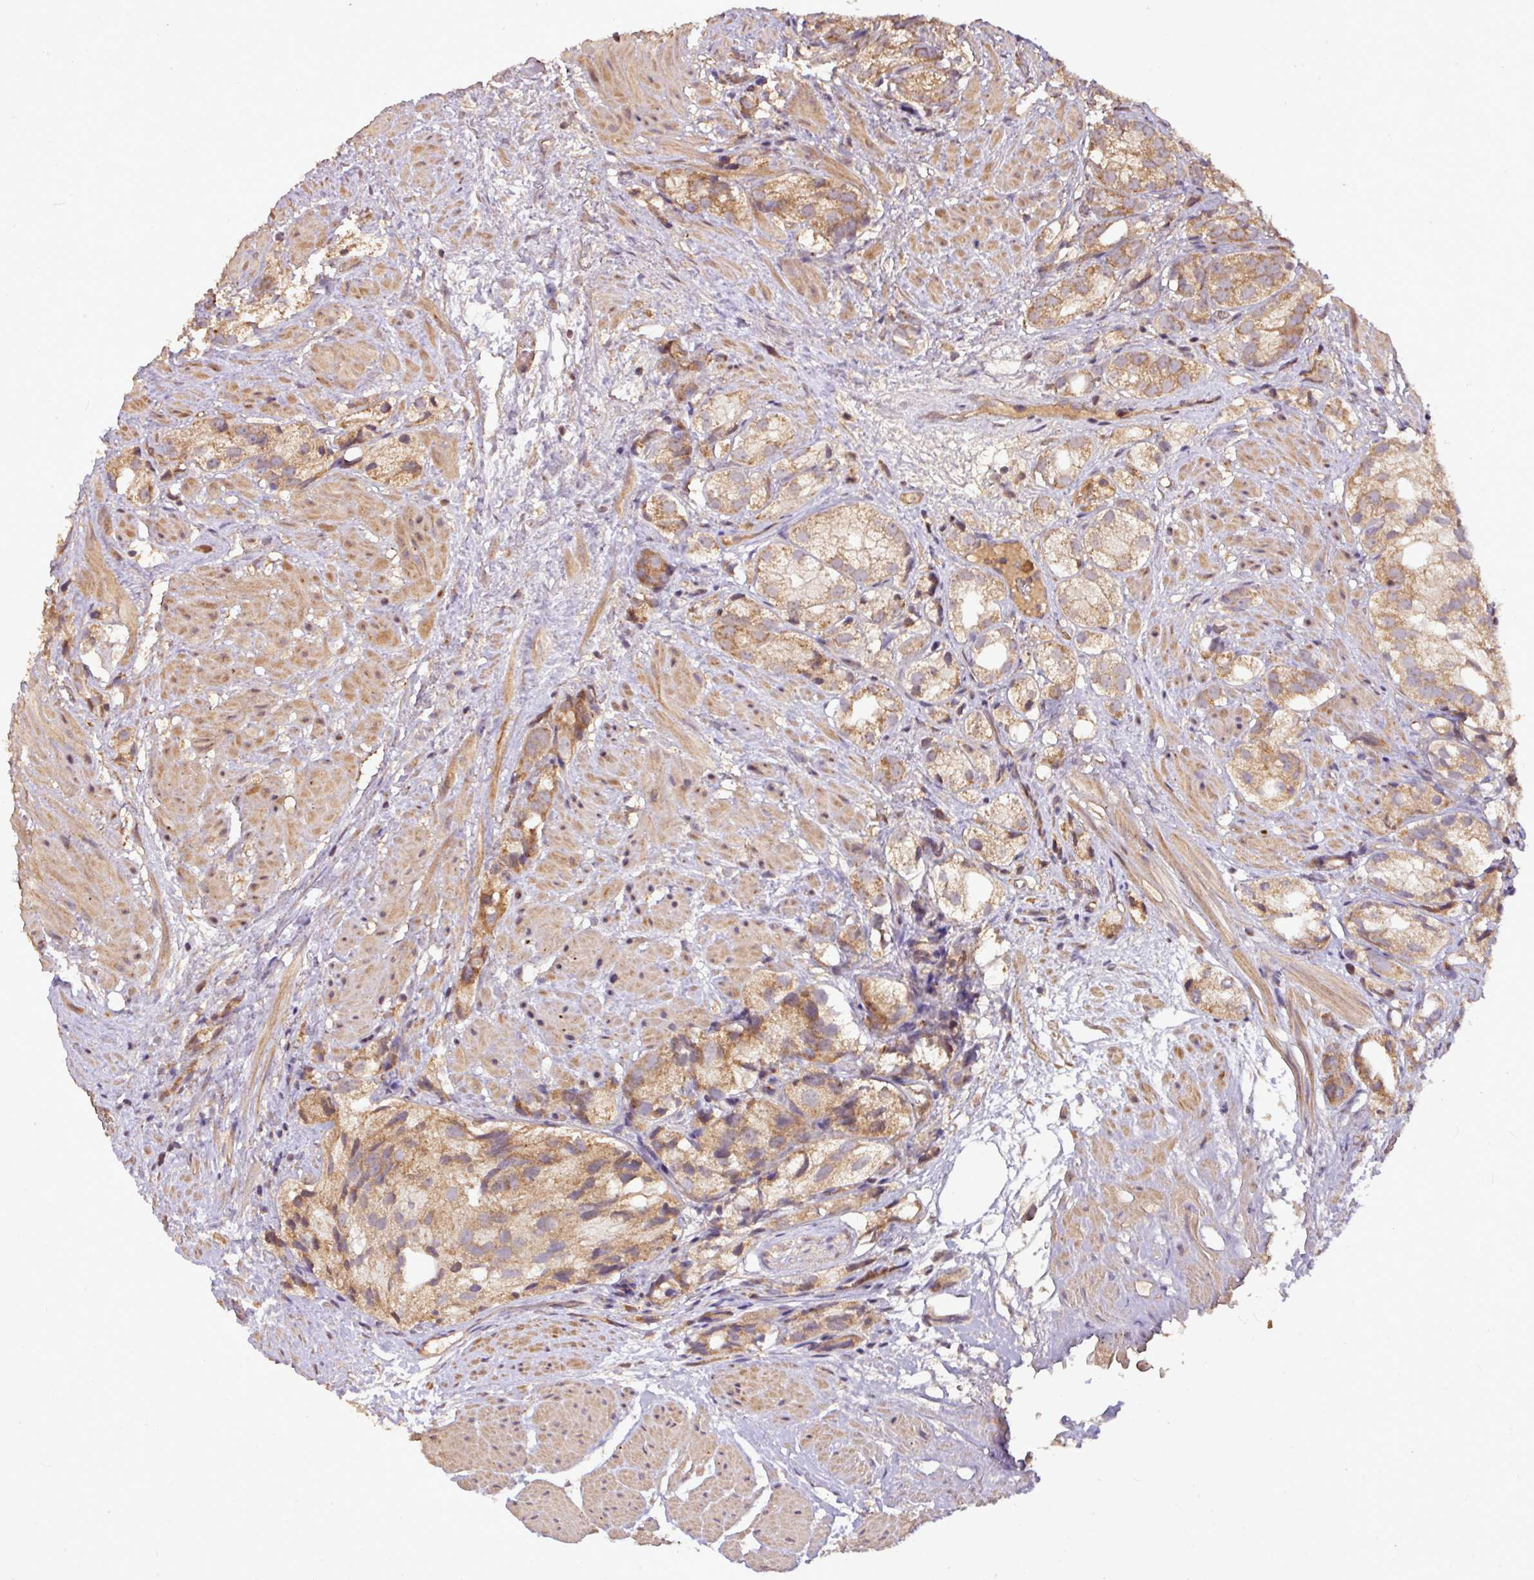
{"staining": {"intensity": "moderate", "quantity": ">75%", "location": "cytoplasmic/membranous"}, "tissue": "prostate cancer", "cell_type": "Tumor cells", "image_type": "cancer", "snomed": [{"axis": "morphology", "description": "Adenocarcinoma, High grade"}, {"axis": "topography", "description": "Prostate"}], "caption": "This is a micrograph of IHC staining of prostate adenocarcinoma (high-grade), which shows moderate positivity in the cytoplasmic/membranous of tumor cells.", "gene": "YPEL3", "patient": {"sex": "male", "age": 82}}